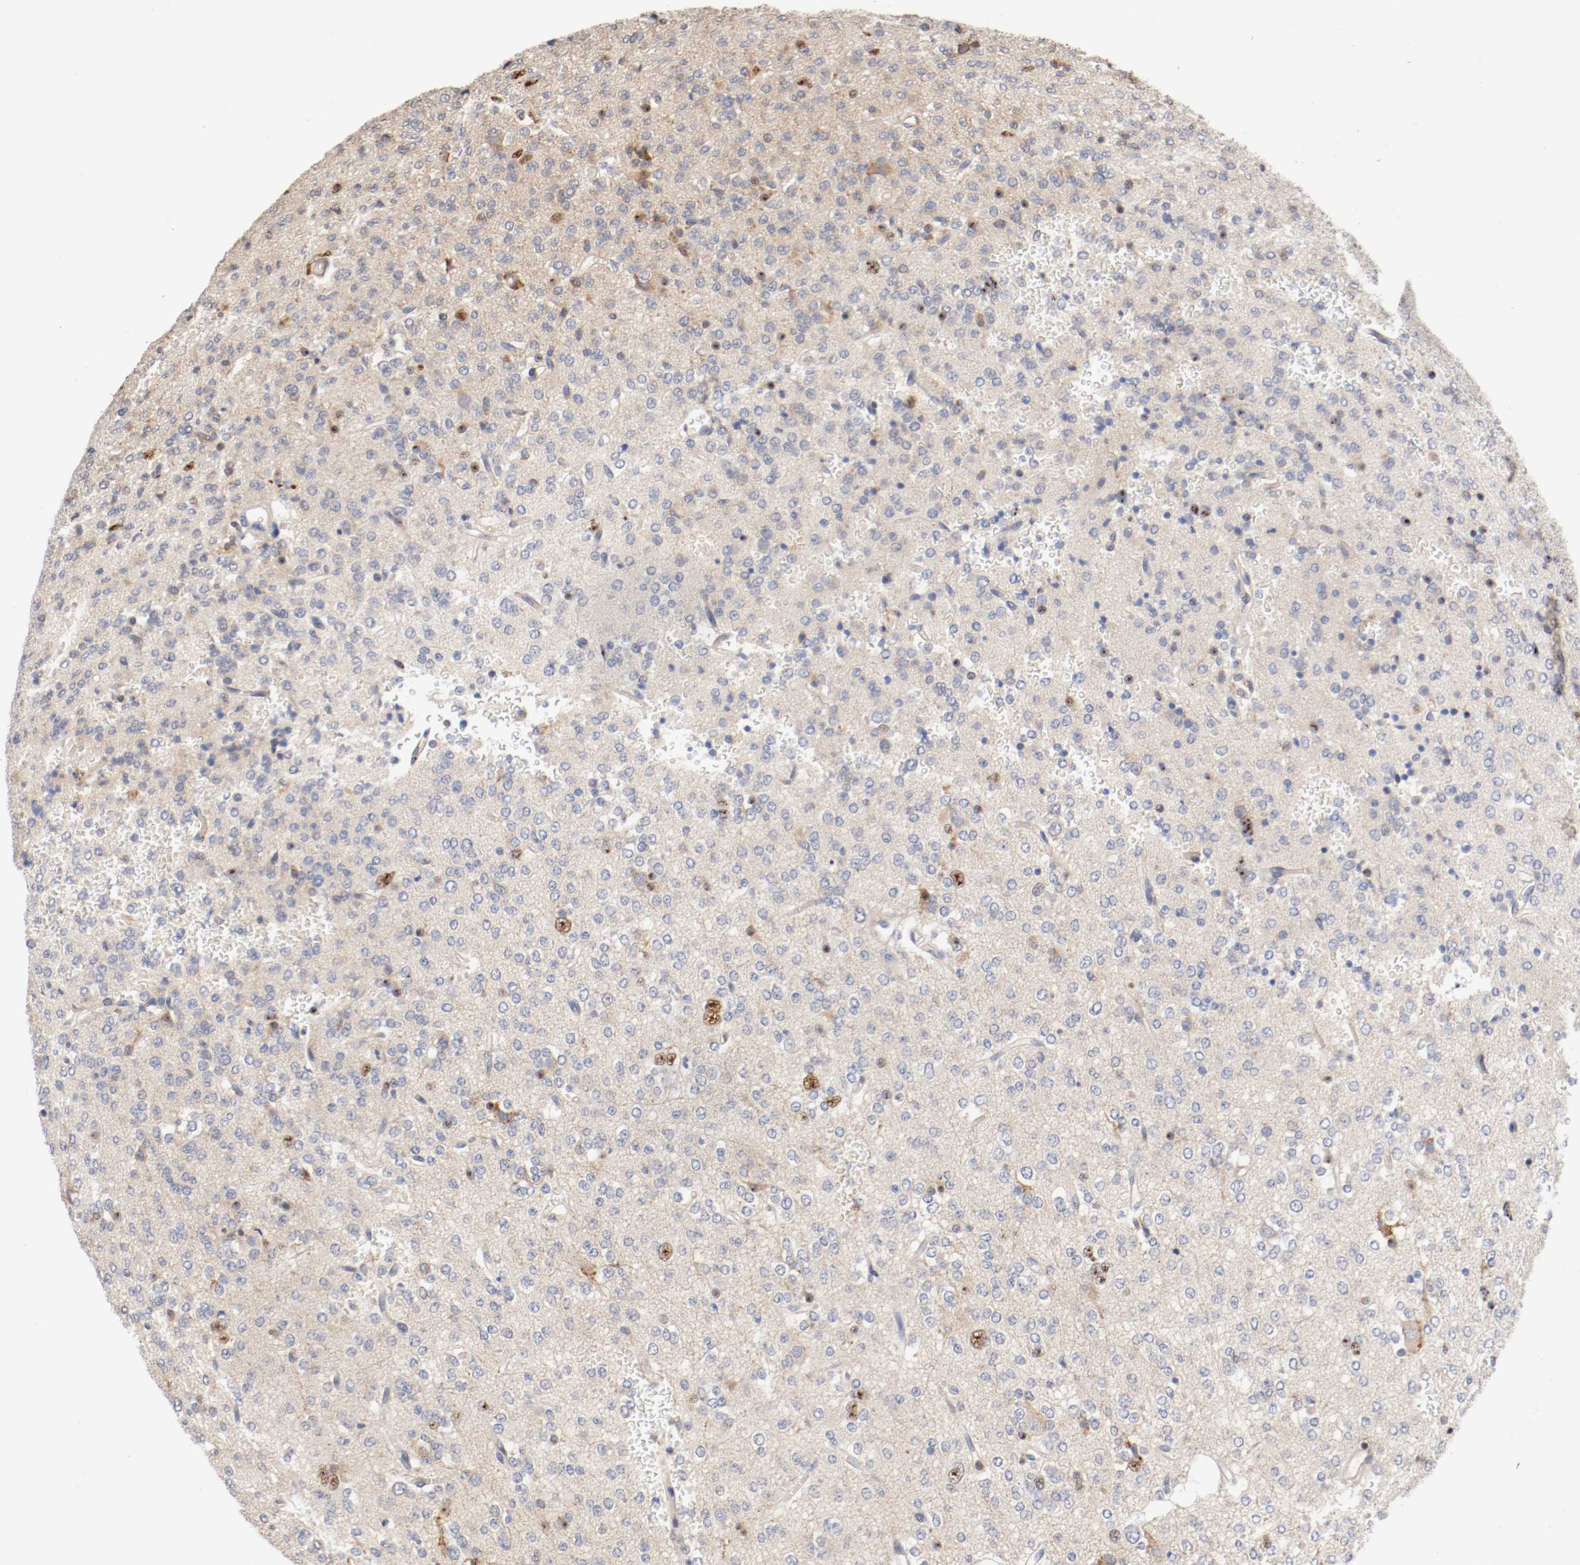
{"staining": {"intensity": "weak", "quantity": ">75%", "location": "cytoplasmic/membranous"}, "tissue": "glioma", "cell_type": "Tumor cells", "image_type": "cancer", "snomed": [{"axis": "morphology", "description": "Glioma, malignant, Low grade"}, {"axis": "topography", "description": "Brain"}], "caption": "This photomicrograph displays glioma stained with IHC to label a protein in brown. The cytoplasmic/membranous of tumor cells show weak positivity for the protein. Nuclei are counter-stained blue.", "gene": "TNFSF13", "patient": {"sex": "male", "age": 38}}